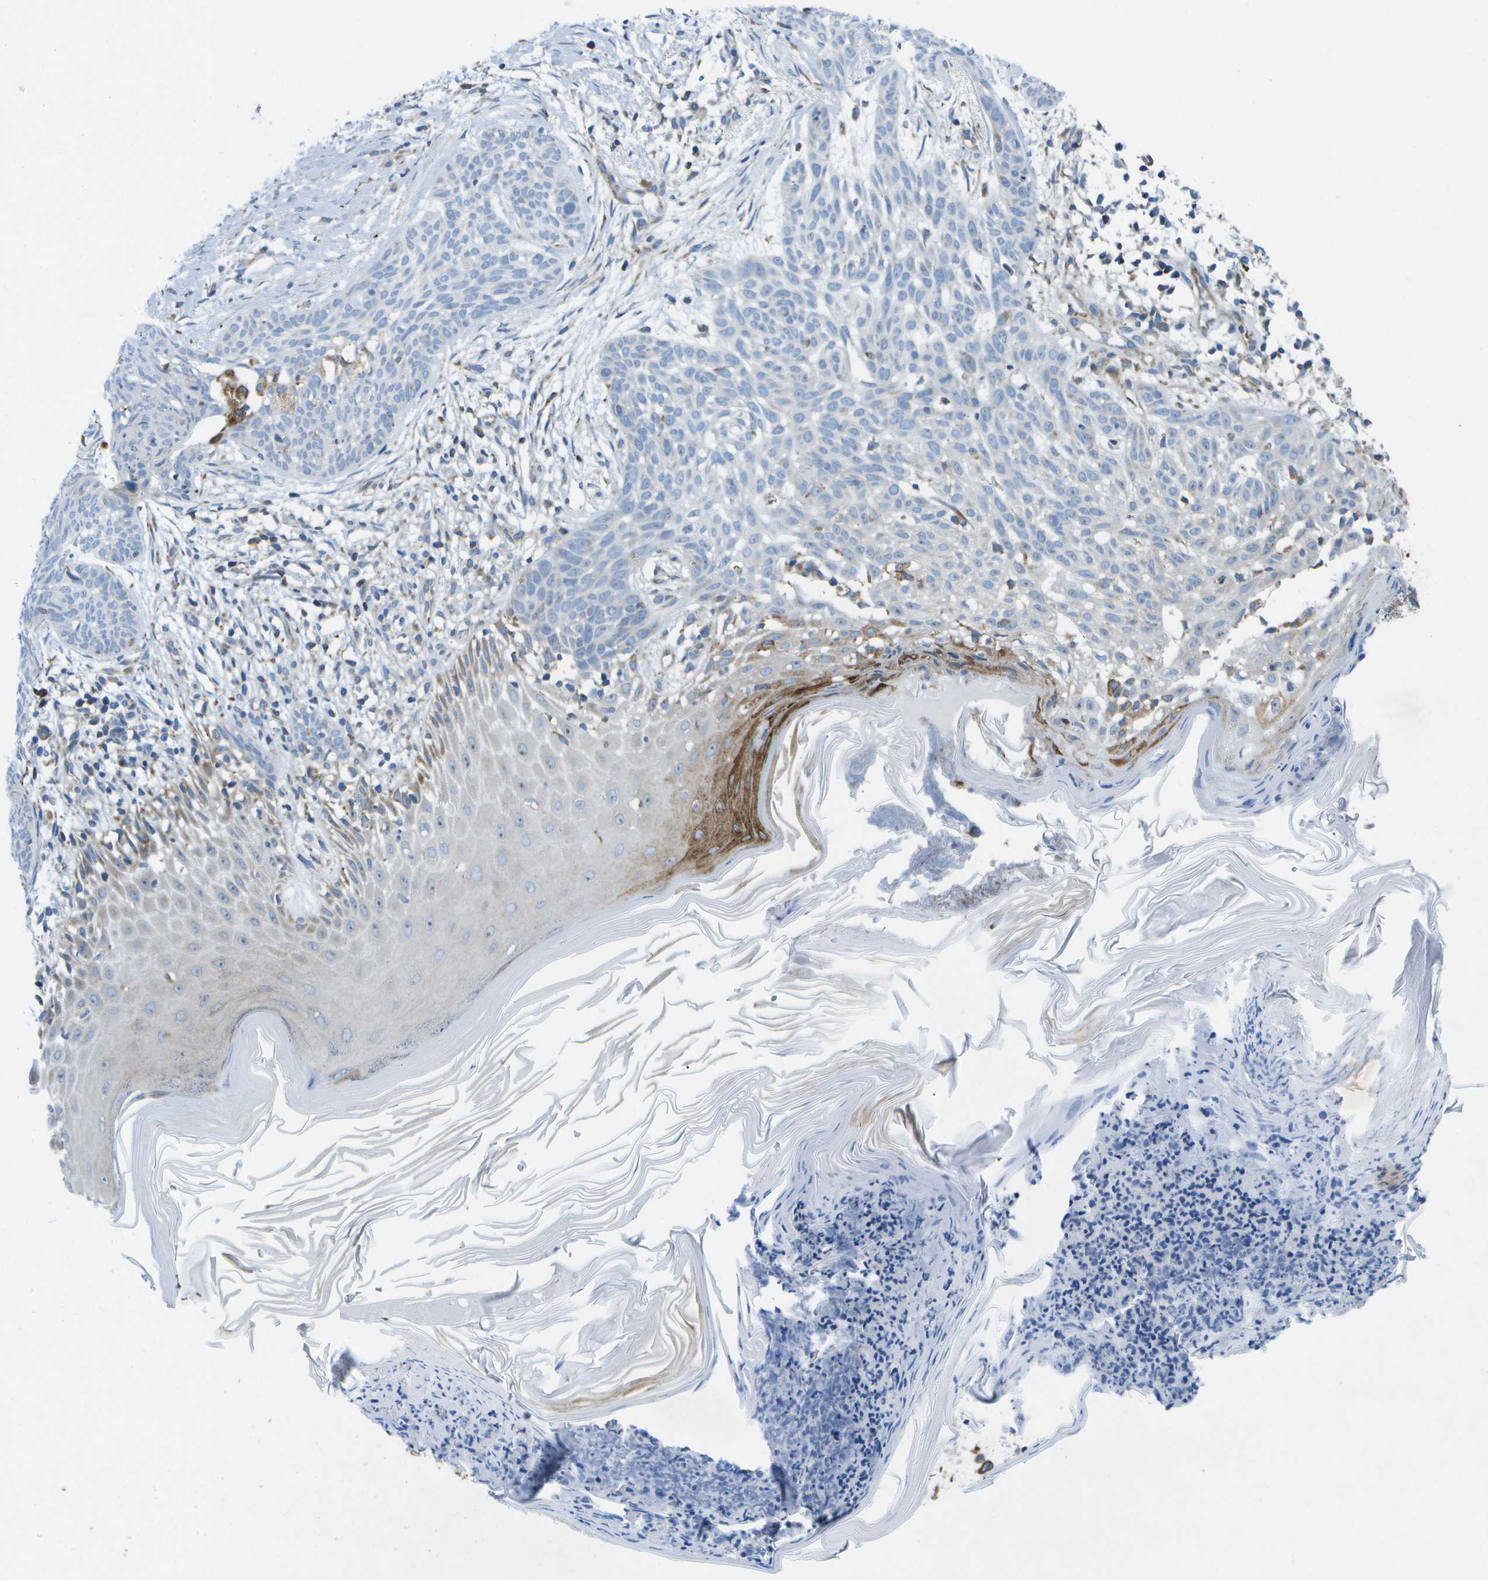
{"staining": {"intensity": "negative", "quantity": "none", "location": "none"}, "tissue": "skin cancer", "cell_type": "Tumor cells", "image_type": "cancer", "snomed": [{"axis": "morphology", "description": "Basal cell carcinoma"}, {"axis": "topography", "description": "Skin"}], "caption": "This is an immunohistochemistry (IHC) histopathology image of human skin basal cell carcinoma. There is no staining in tumor cells.", "gene": "GDF5", "patient": {"sex": "female", "age": 59}}